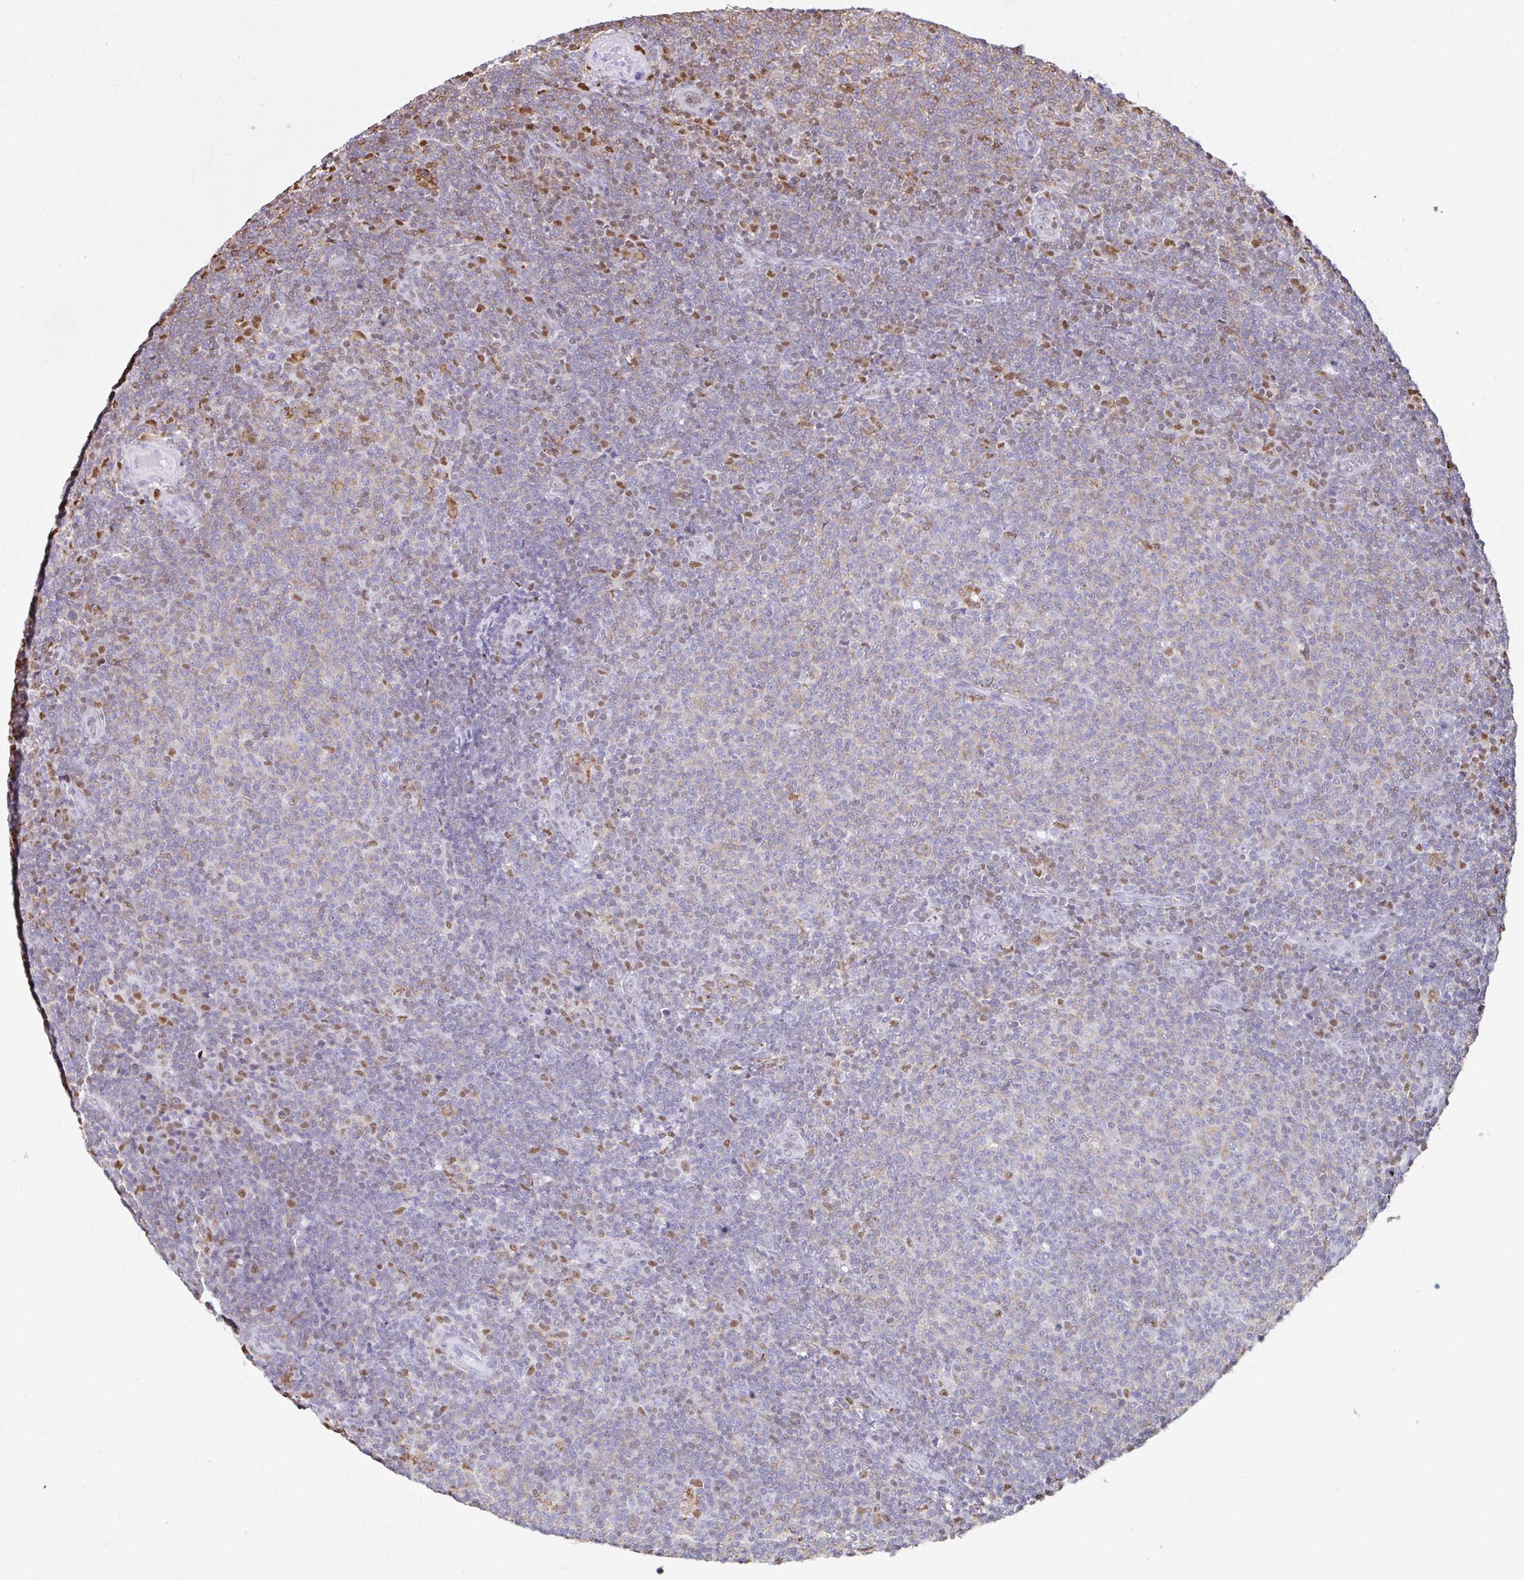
{"staining": {"intensity": "negative", "quantity": "none", "location": "none"}, "tissue": "lymphoma", "cell_type": "Tumor cells", "image_type": "cancer", "snomed": [{"axis": "morphology", "description": "Malignant lymphoma, non-Hodgkin's type, Low grade"}, {"axis": "topography", "description": "Lymph node"}], "caption": "This is a histopathology image of immunohistochemistry staining of malignant lymphoma, non-Hodgkin's type (low-grade), which shows no positivity in tumor cells. (Immunohistochemistry (ihc), brightfield microscopy, high magnification).", "gene": "BTBD10", "patient": {"sex": "male", "age": 66}}